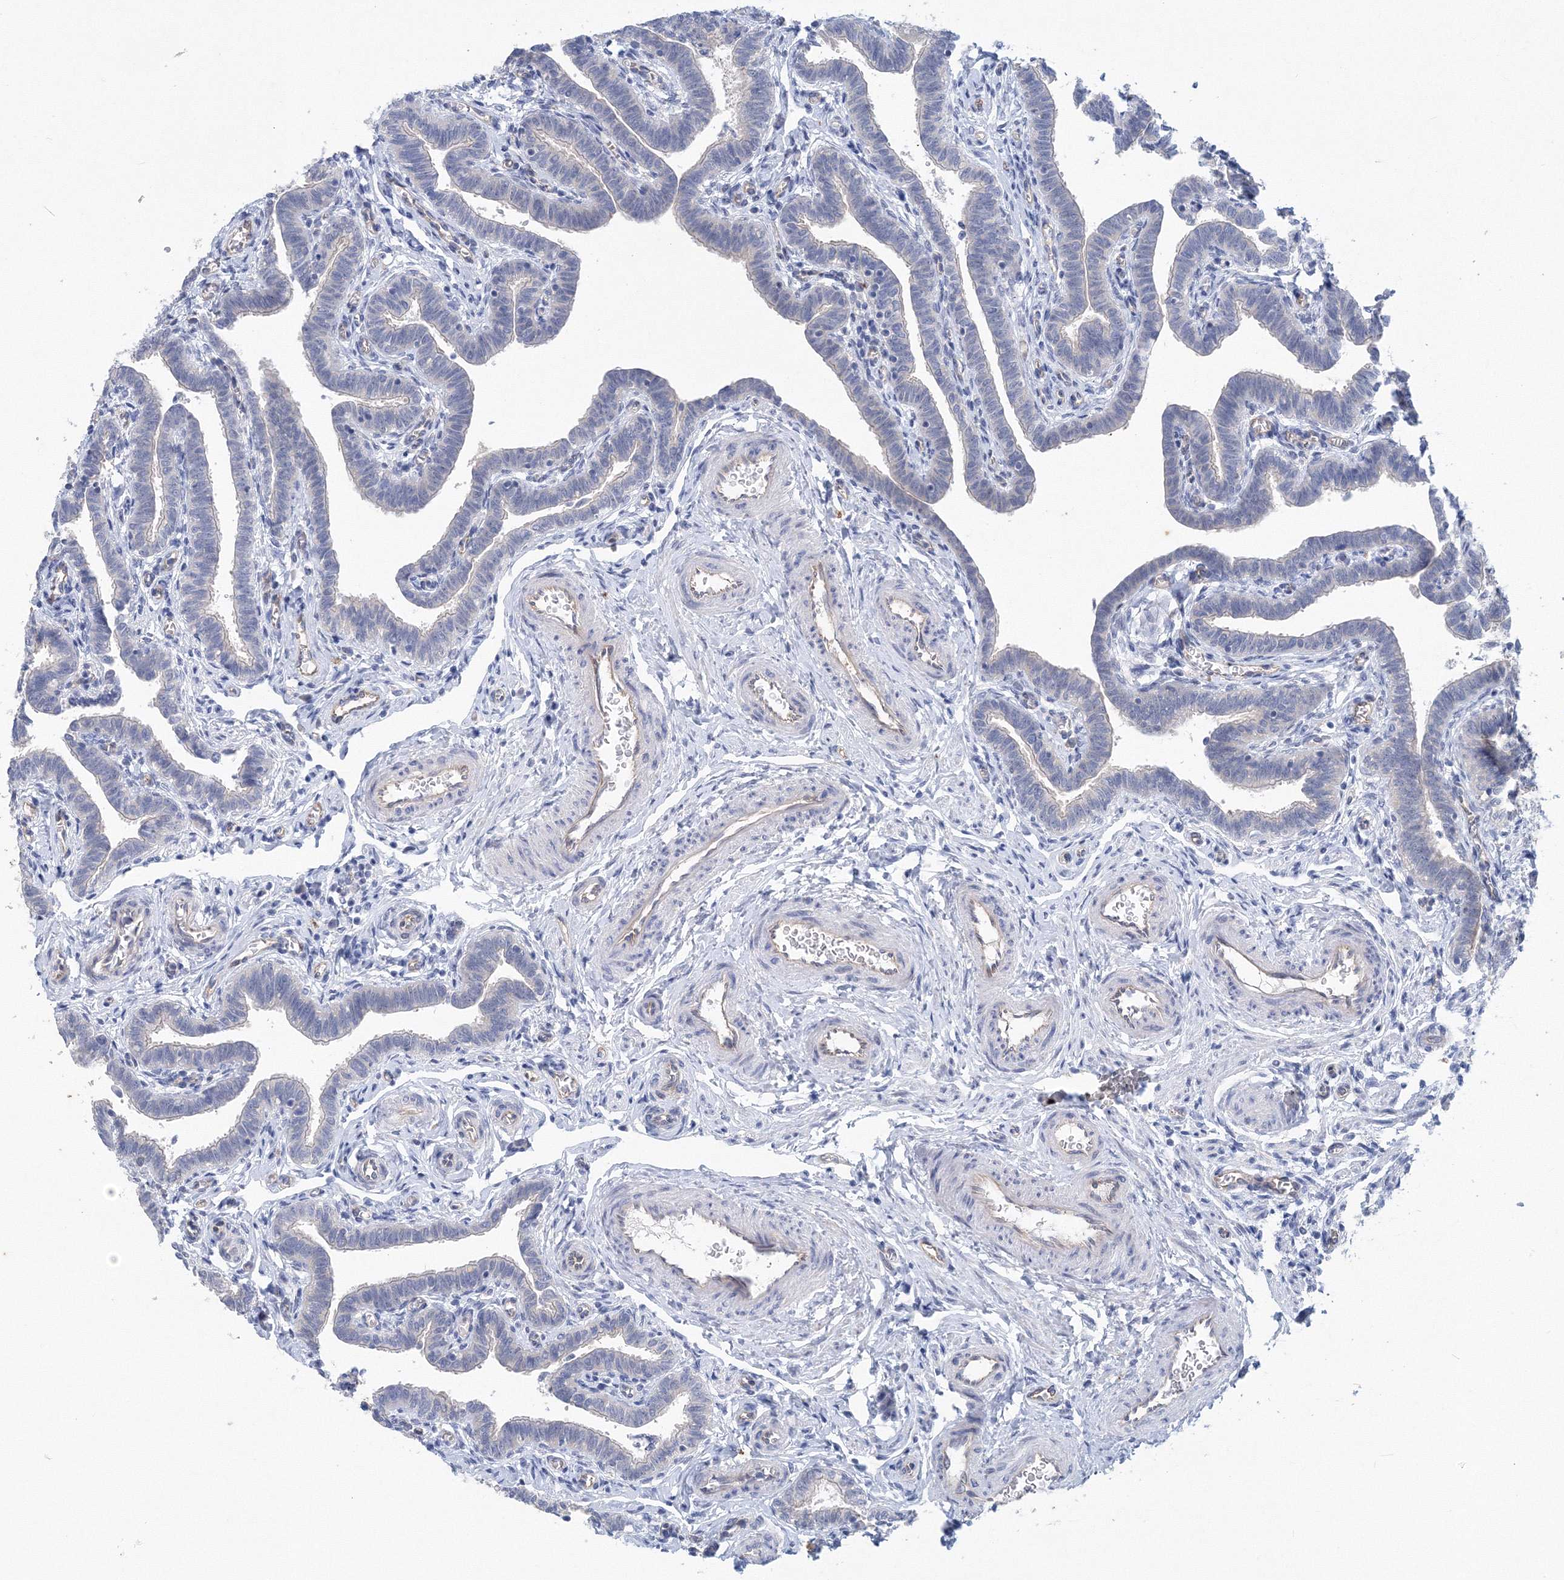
{"staining": {"intensity": "negative", "quantity": "none", "location": "none"}, "tissue": "fallopian tube", "cell_type": "Glandular cells", "image_type": "normal", "snomed": [{"axis": "morphology", "description": "Normal tissue, NOS"}, {"axis": "topography", "description": "Fallopian tube"}], "caption": "Immunohistochemistry (IHC) of unremarkable fallopian tube demonstrates no staining in glandular cells.", "gene": "TANC1", "patient": {"sex": "female", "age": 36}}